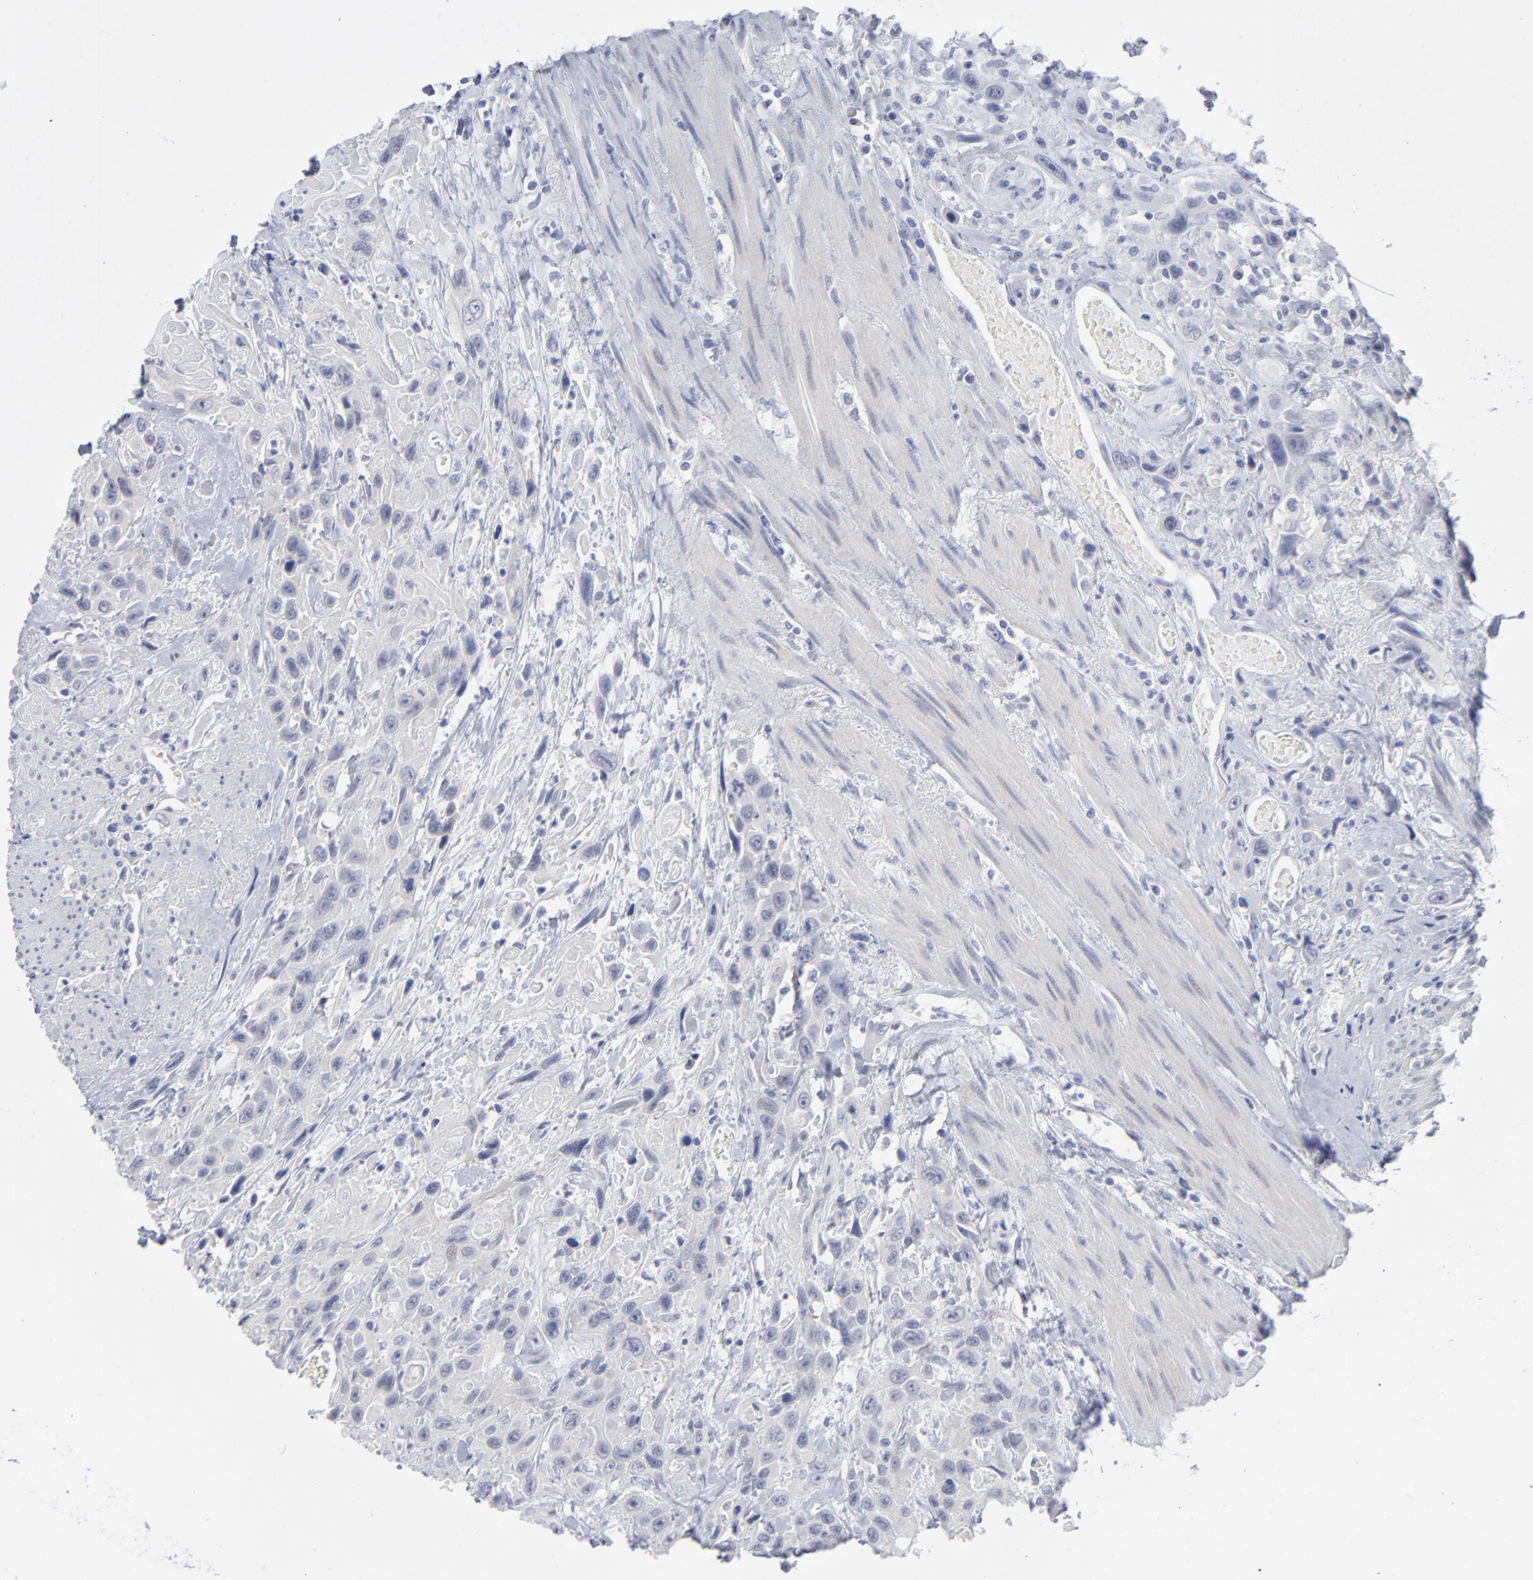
{"staining": {"intensity": "negative", "quantity": "none", "location": "none"}, "tissue": "urothelial cancer", "cell_type": "Tumor cells", "image_type": "cancer", "snomed": [{"axis": "morphology", "description": "Urothelial carcinoma, High grade"}, {"axis": "topography", "description": "Urinary bladder"}], "caption": "A high-resolution image shows immunohistochemistry (IHC) staining of urothelial carcinoma (high-grade), which exhibits no significant expression in tumor cells.", "gene": "RPS24", "patient": {"sex": "female", "age": 84}}